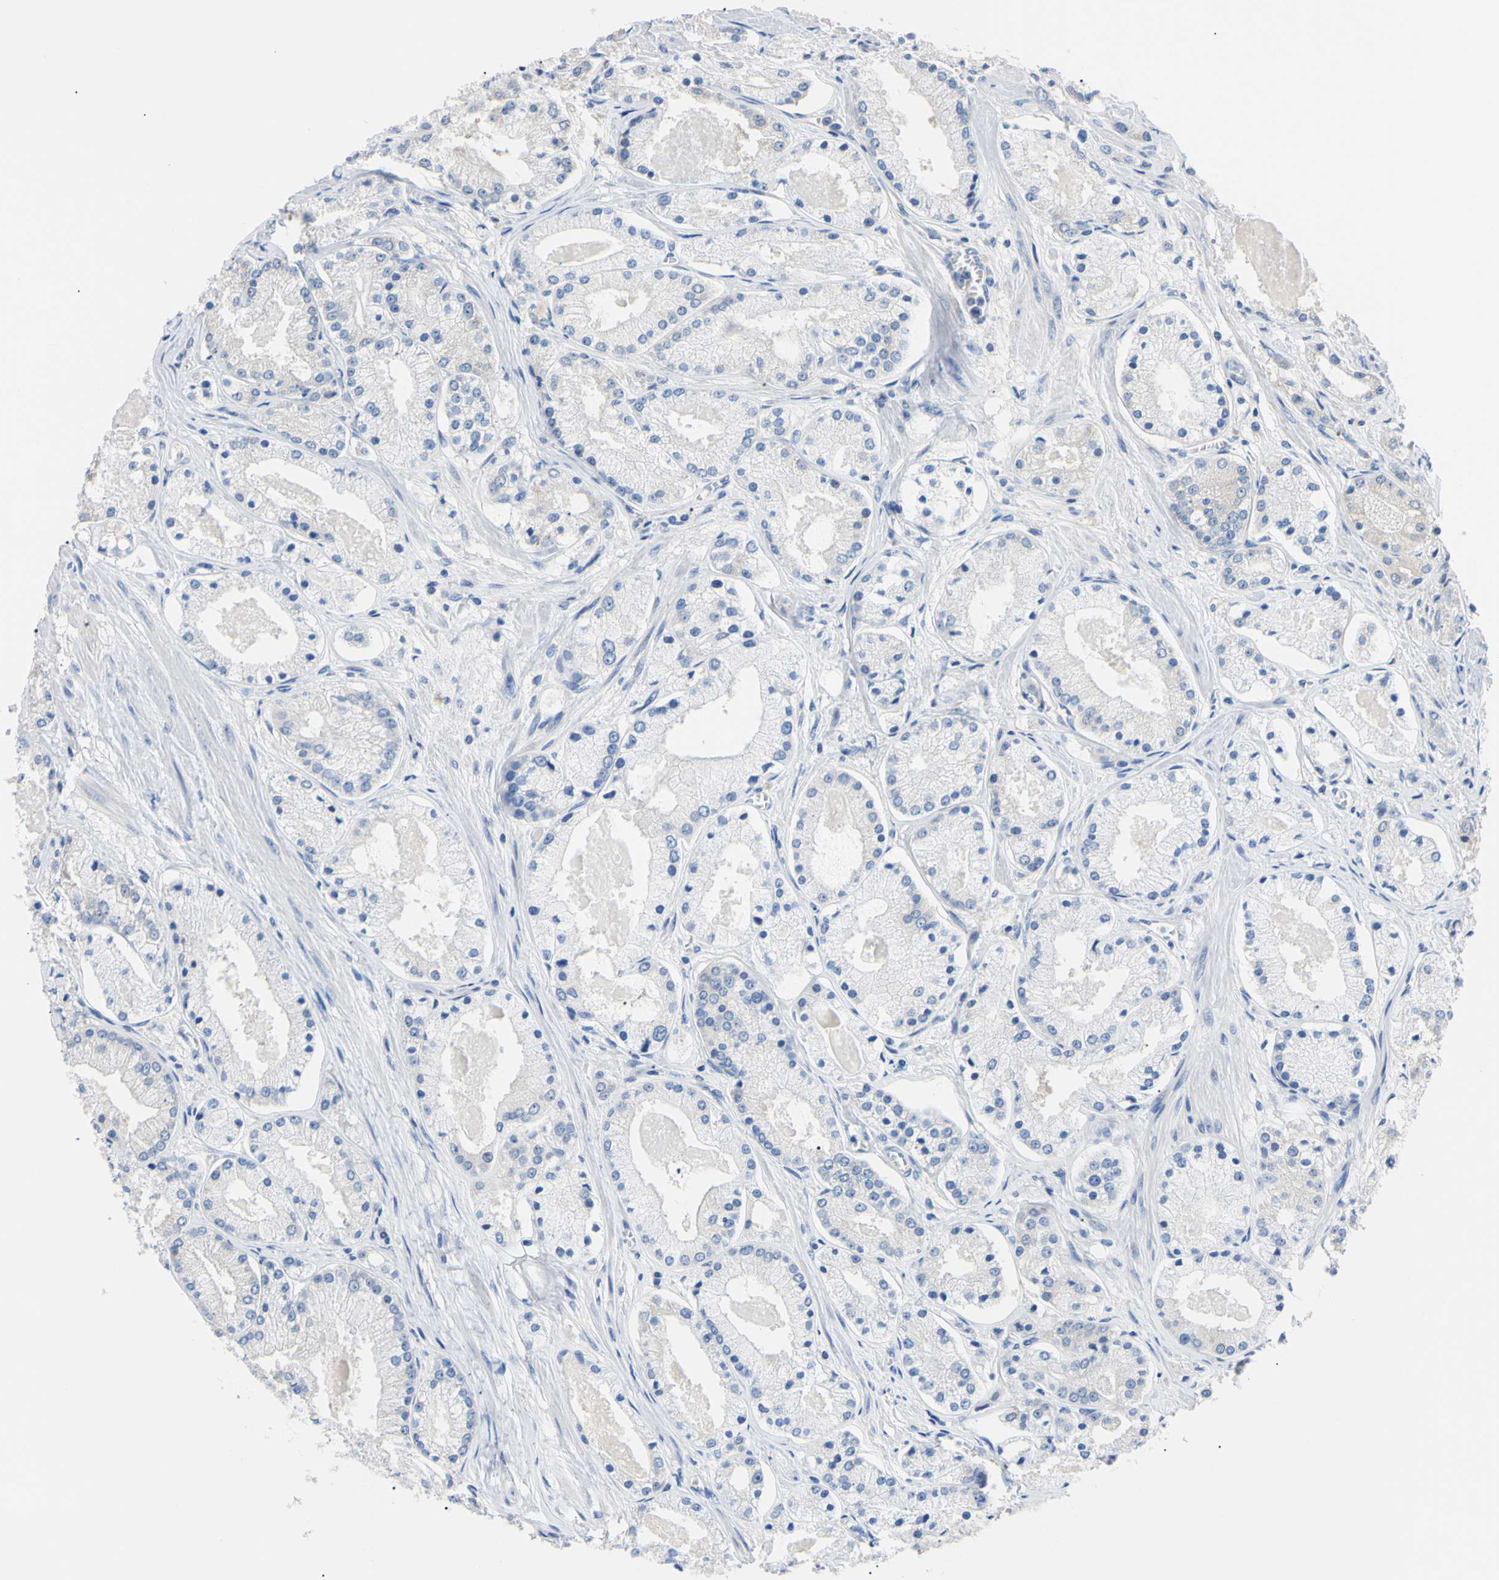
{"staining": {"intensity": "negative", "quantity": "none", "location": "none"}, "tissue": "prostate cancer", "cell_type": "Tumor cells", "image_type": "cancer", "snomed": [{"axis": "morphology", "description": "Adenocarcinoma, High grade"}, {"axis": "topography", "description": "Prostate"}], "caption": "Prostate cancer (adenocarcinoma (high-grade)) stained for a protein using immunohistochemistry (IHC) reveals no staining tumor cells.", "gene": "RARS1", "patient": {"sex": "male", "age": 66}}